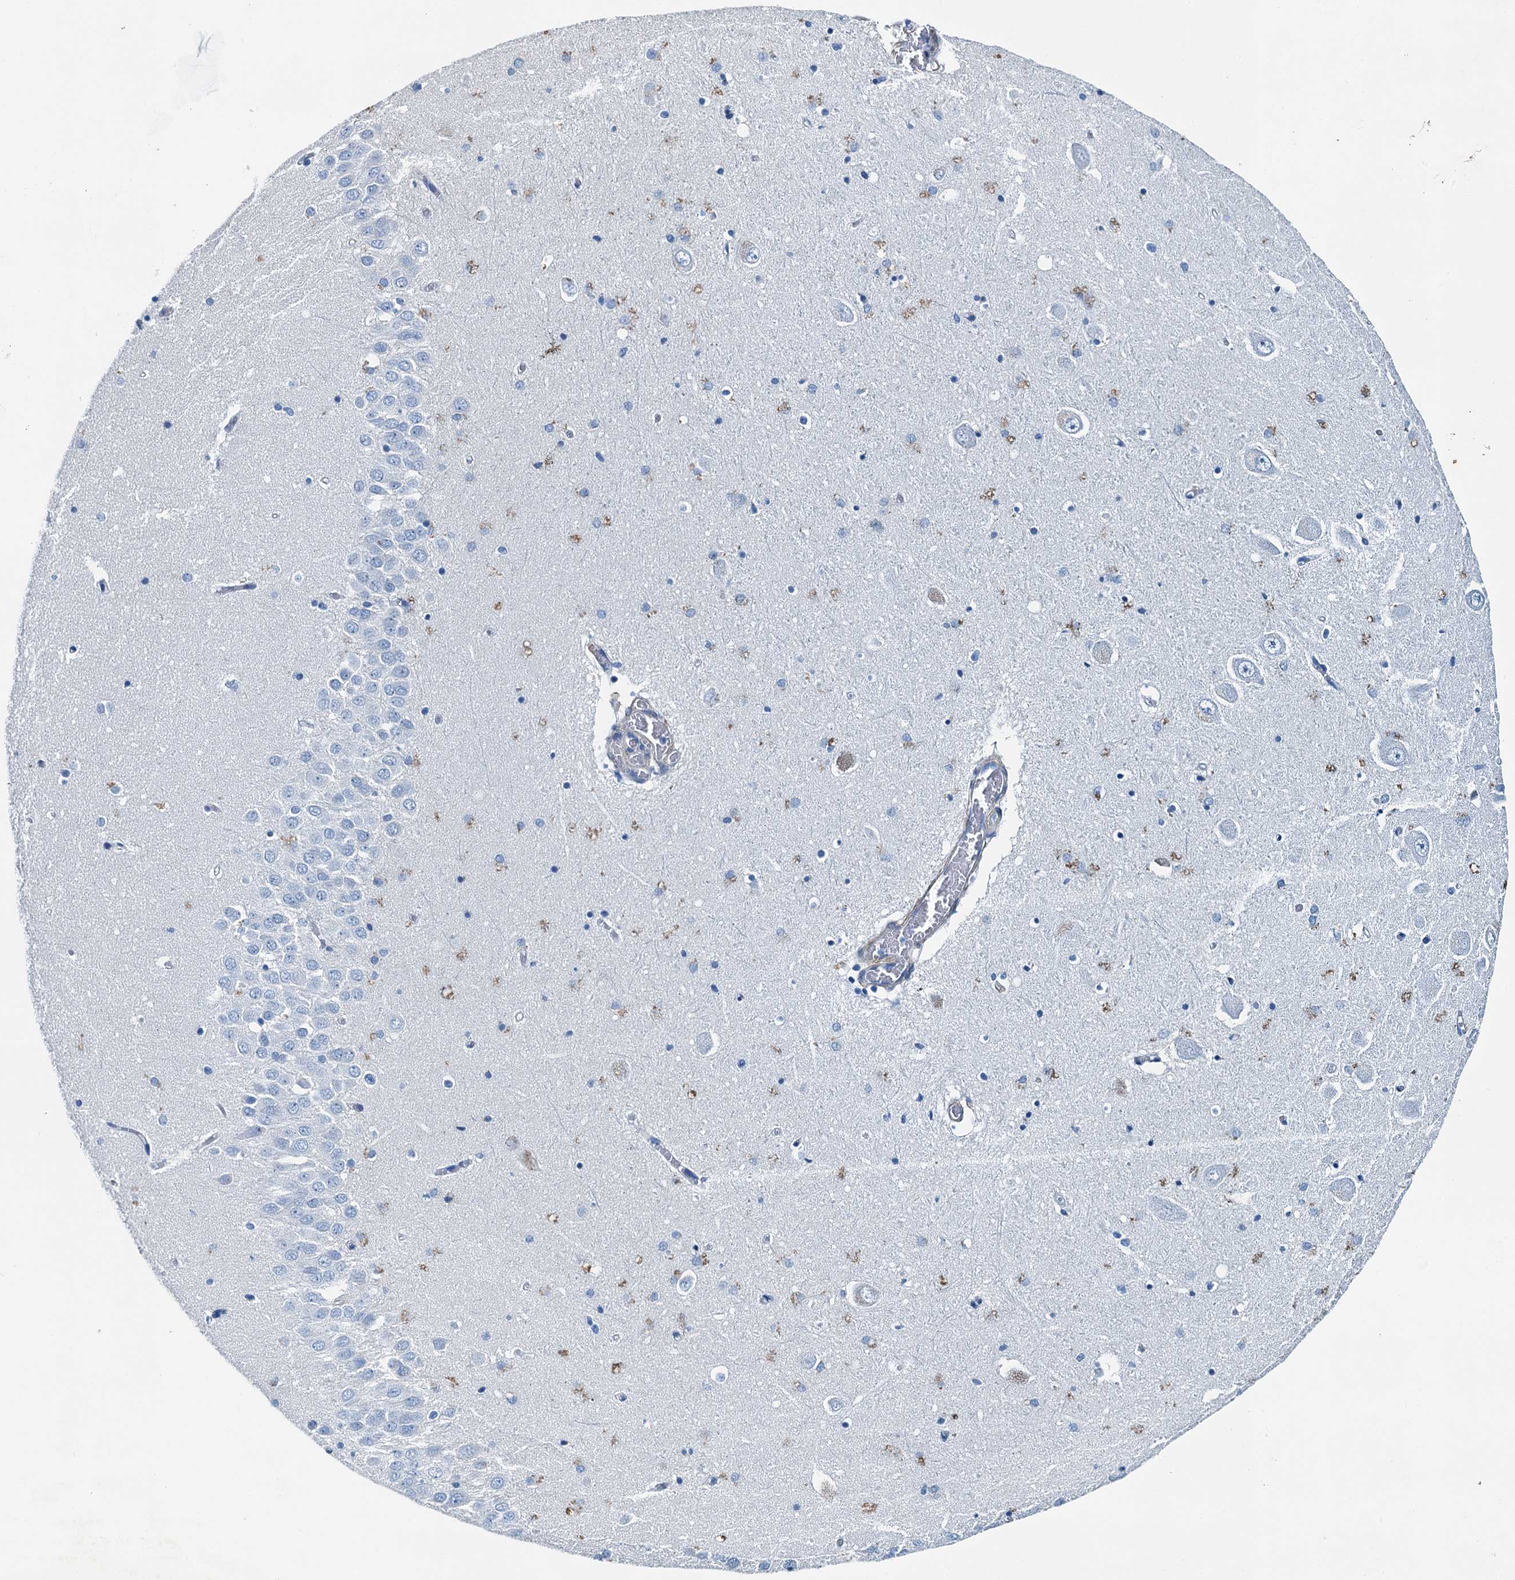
{"staining": {"intensity": "negative", "quantity": "none", "location": "none"}, "tissue": "hippocampus", "cell_type": "Glial cells", "image_type": "normal", "snomed": [{"axis": "morphology", "description": "Normal tissue, NOS"}, {"axis": "topography", "description": "Hippocampus"}], "caption": "A histopathology image of human hippocampus is negative for staining in glial cells. (DAB immunohistochemistry, high magnification).", "gene": "RAB3IL1", "patient": {"sex": "male", "age": 70}}